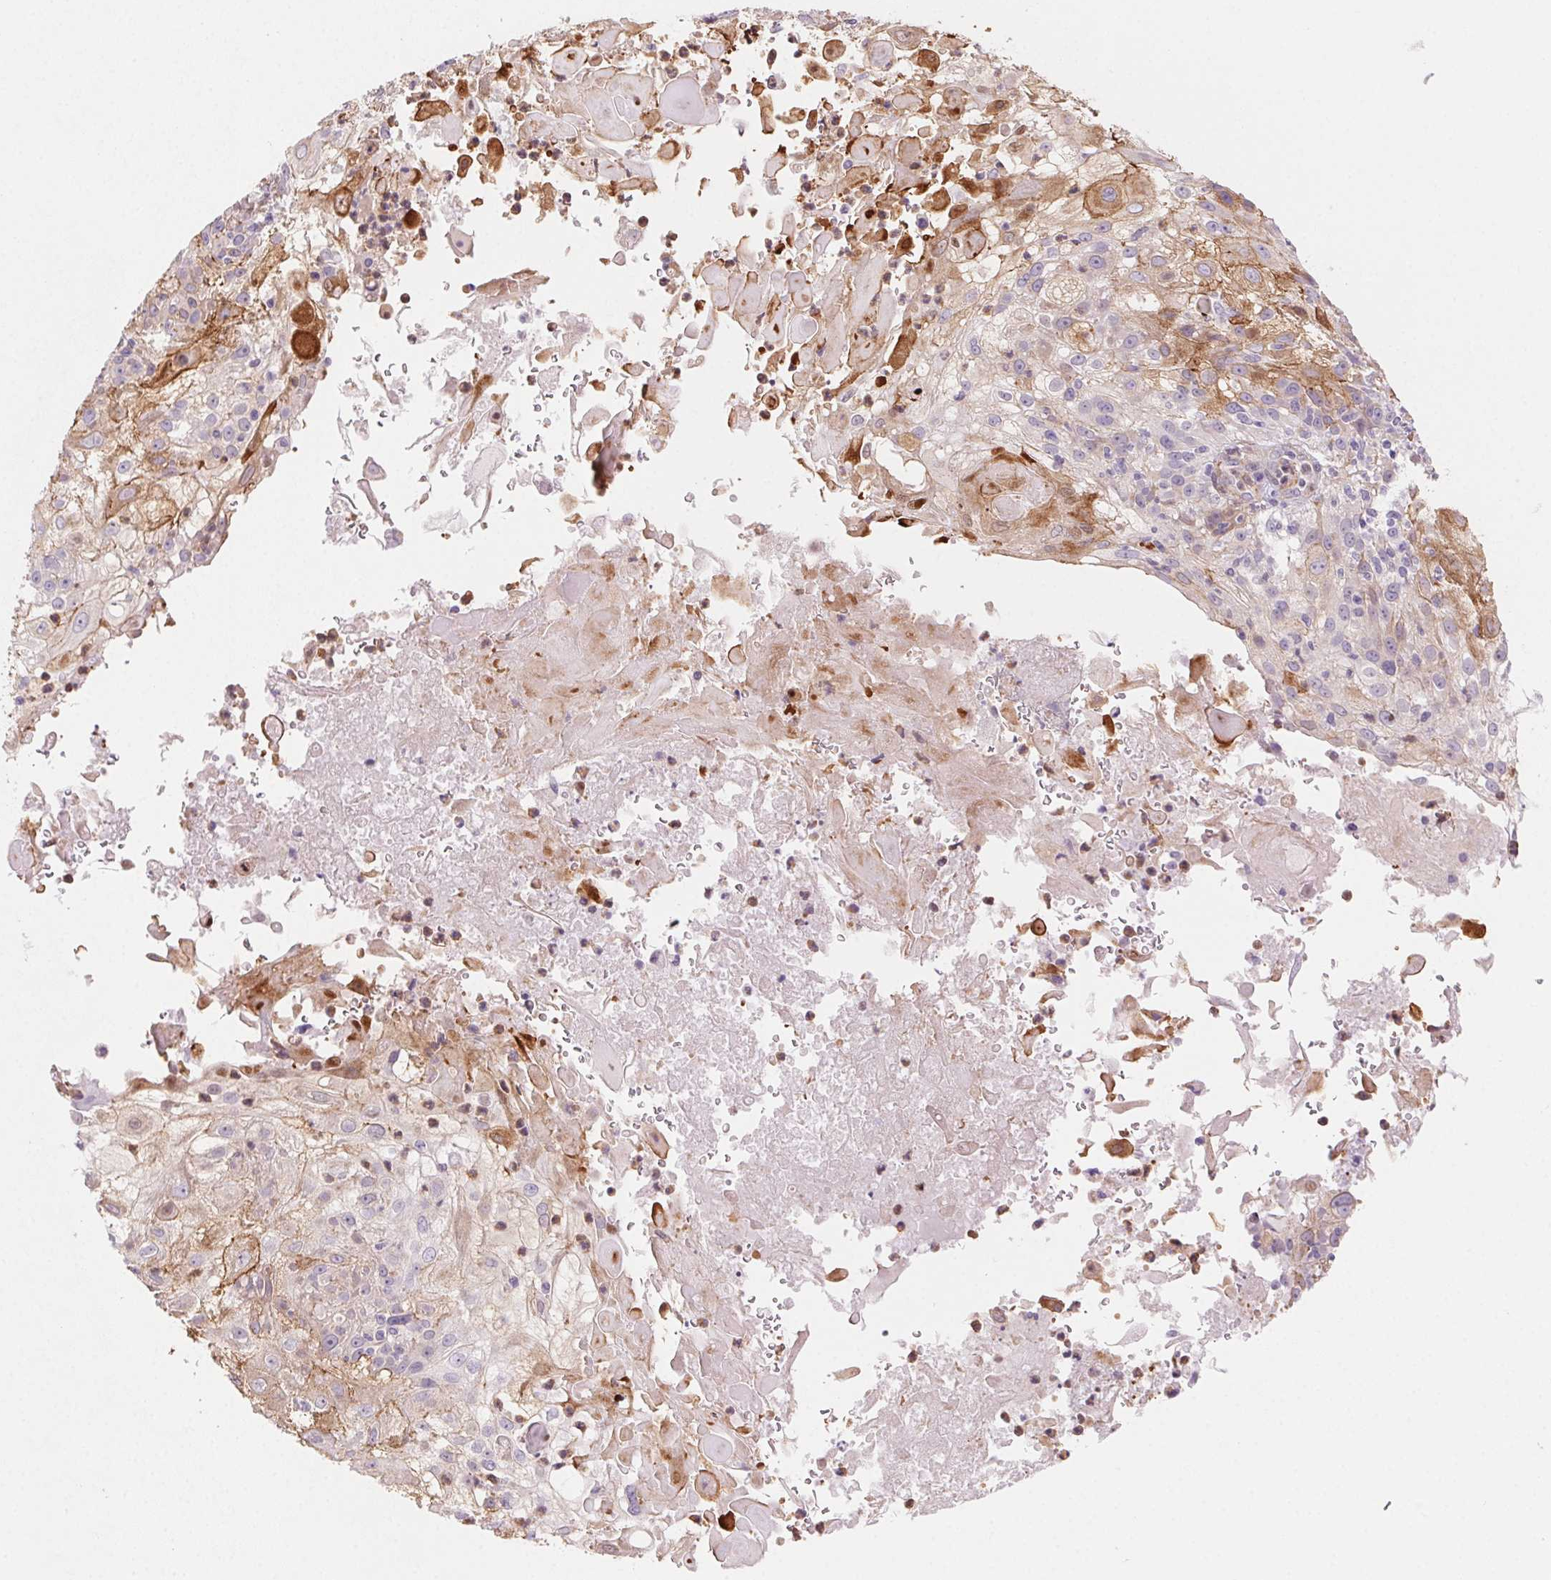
{"staining": {"intensity": "moderate", "quantity": "<25%", "location": "cytoplasmic/membranous"}, "tissue": "skin cancer", "cell_type": "Tumor cells", "image_type": "cancer", "snomed": [{"axis": "morphology", "description": "Normal tissue, NOS"}, {"axis": "morphology", "description": "Squamous cell carcinoma, NOS"}, {"axis": "topography", "description": "Skin"}], "caption": "Moderate cytoplasmic/membranous protein staining is present in about <25% of tumor cells in skin cancer (squamous cell carcinoma).", "gene": "GPX8", "patient": {"sex": "female", "age": 83}}